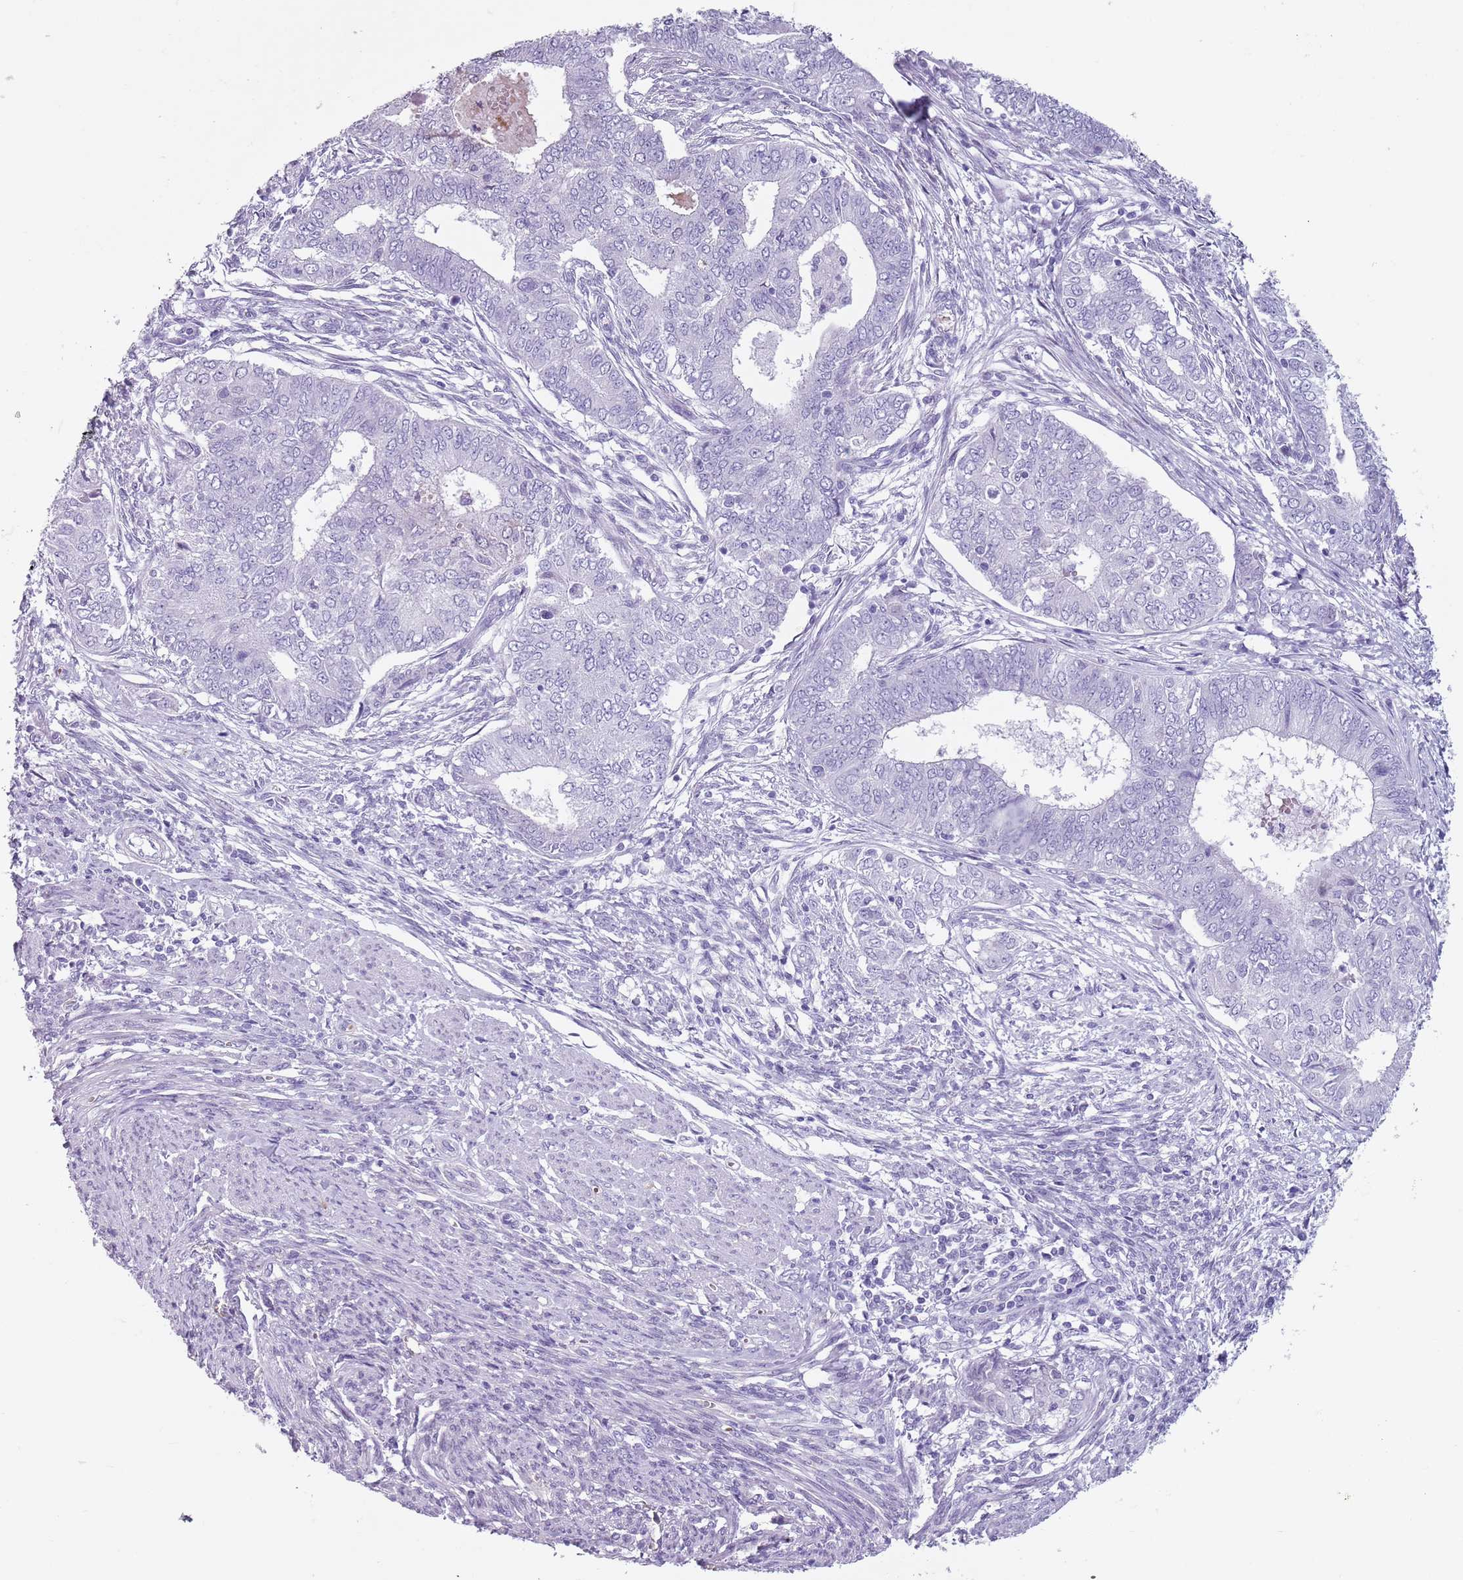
{"staining": {"intensity": "negative", "quantity": "none", "location": "none"}, "tissue": "endometrial cancer", "cell_type": "Tumor cells", "image_type": "cancer", "snomed": [{"axis": "morphology", "description": "Adenocarcinoma, NOS"}, {"axis": "topography", "description": "Endometrium"}], "caption": "Immunohistochemical staining of endometrial cancer demonstrates no significant positivity in tumor cells. The staining is performed using DAB (3,3'-diaminobenzidine) brown chromogen with nuclei counter-stained in using hematoxylin.", "gene": "SPESP1", "patient": {"sex": "female", "age": 62}}